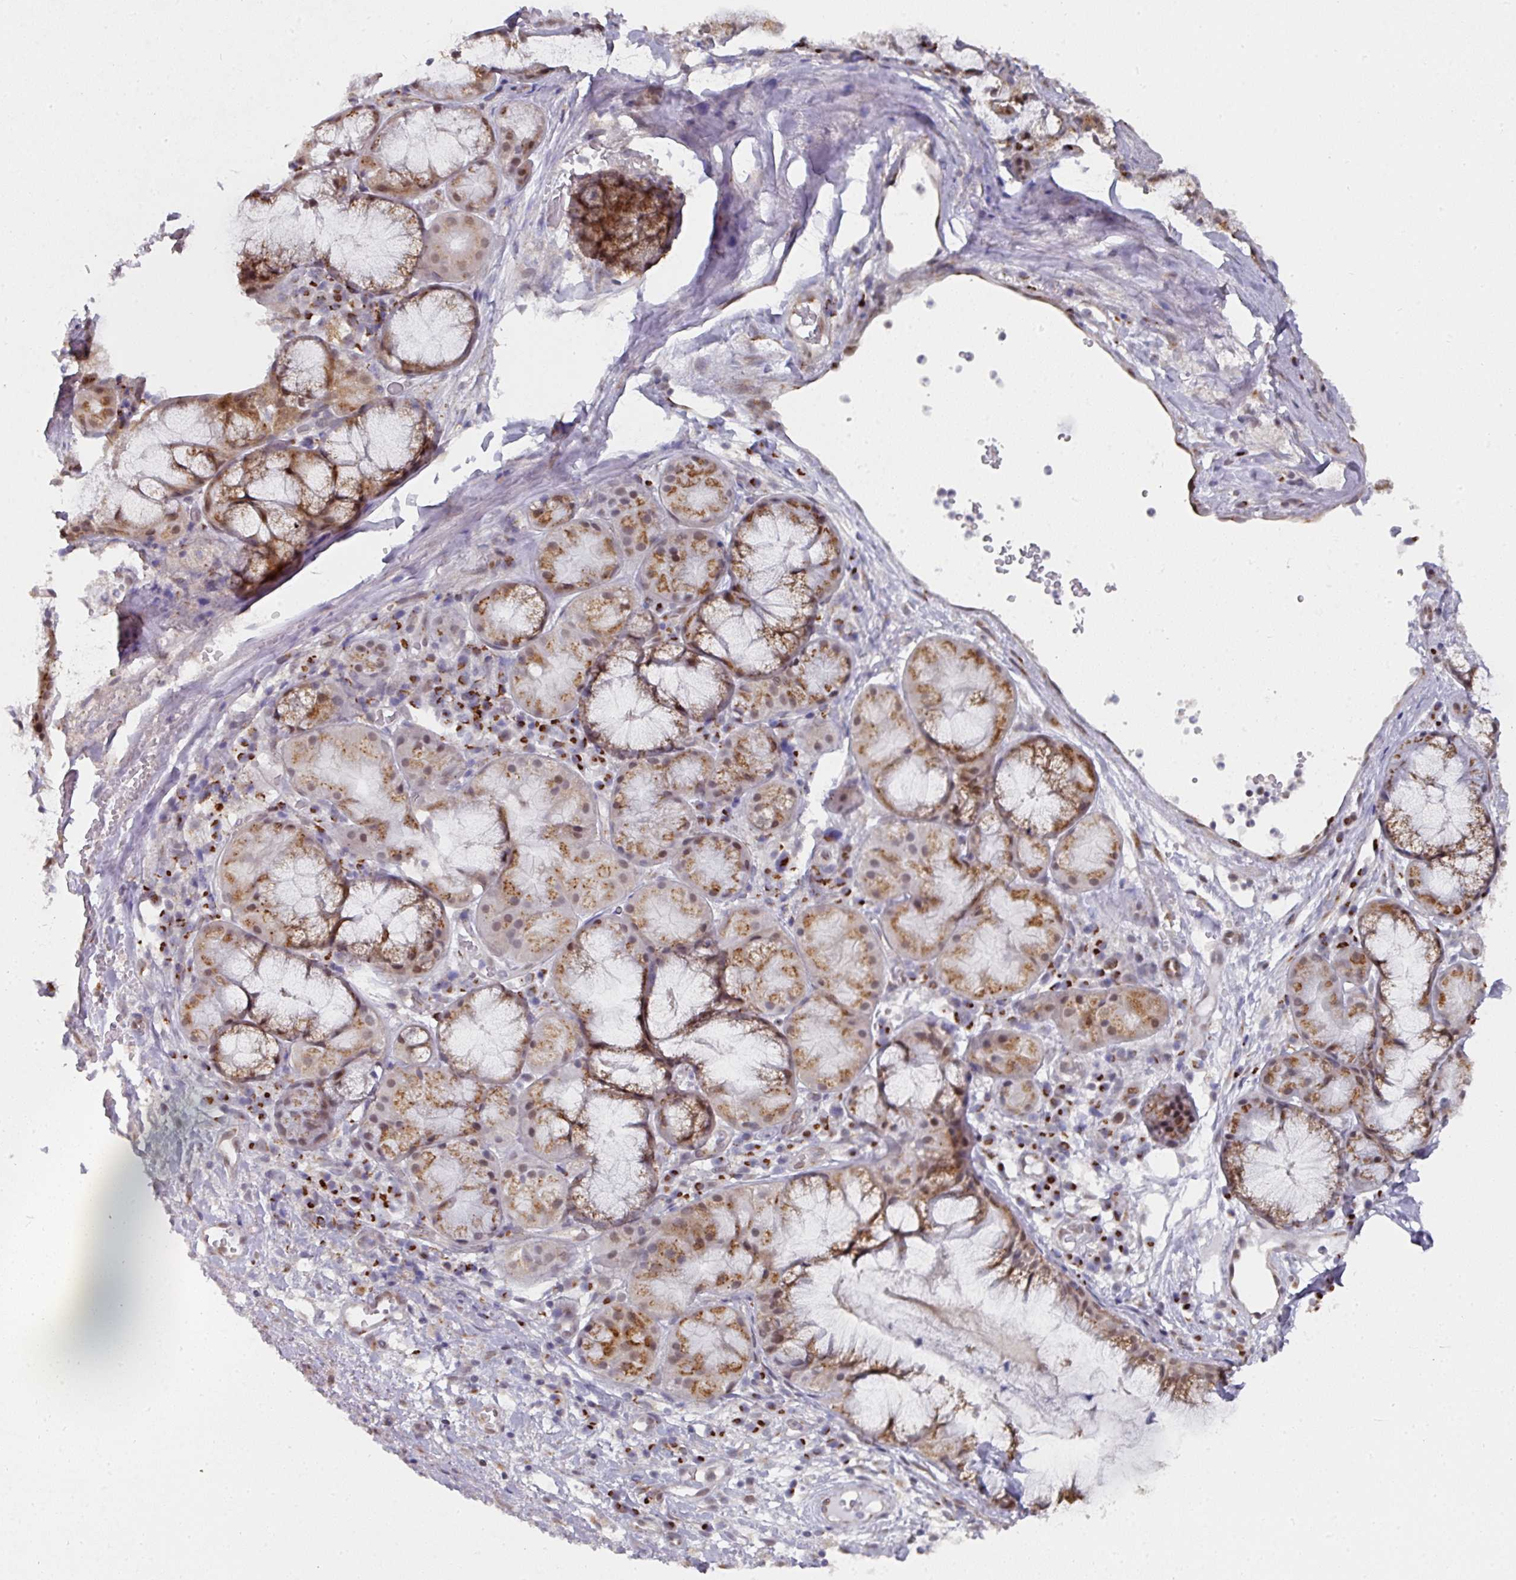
{"staining": {"intensity": "moderate", "quantity": ">75%", "location": "cytoplasmic/membranous"}, "tissue": "nasopharynx", "cell_type": "Respiratory epithelial cells", "image_type": "normal", "snomed": [{"axis": "morphology", "description": "Normal tissue, NOS"}, {"axis": "topography", "description": "Cartilage tissue"}, {"axis": "topography", "description": "Nasopharynx"}, {"axis": "topography", "description": "Thyroid gland"}], "caption": "Immunohistochemical staining of normal human nasopharynx displays >75% levels of moderate cytoplasmic/membranous protein positivity in approximately >75% of respiratory epithelial cells.", "gene": "C18orf25", "patient": {"sex": "male", "age": 63}}